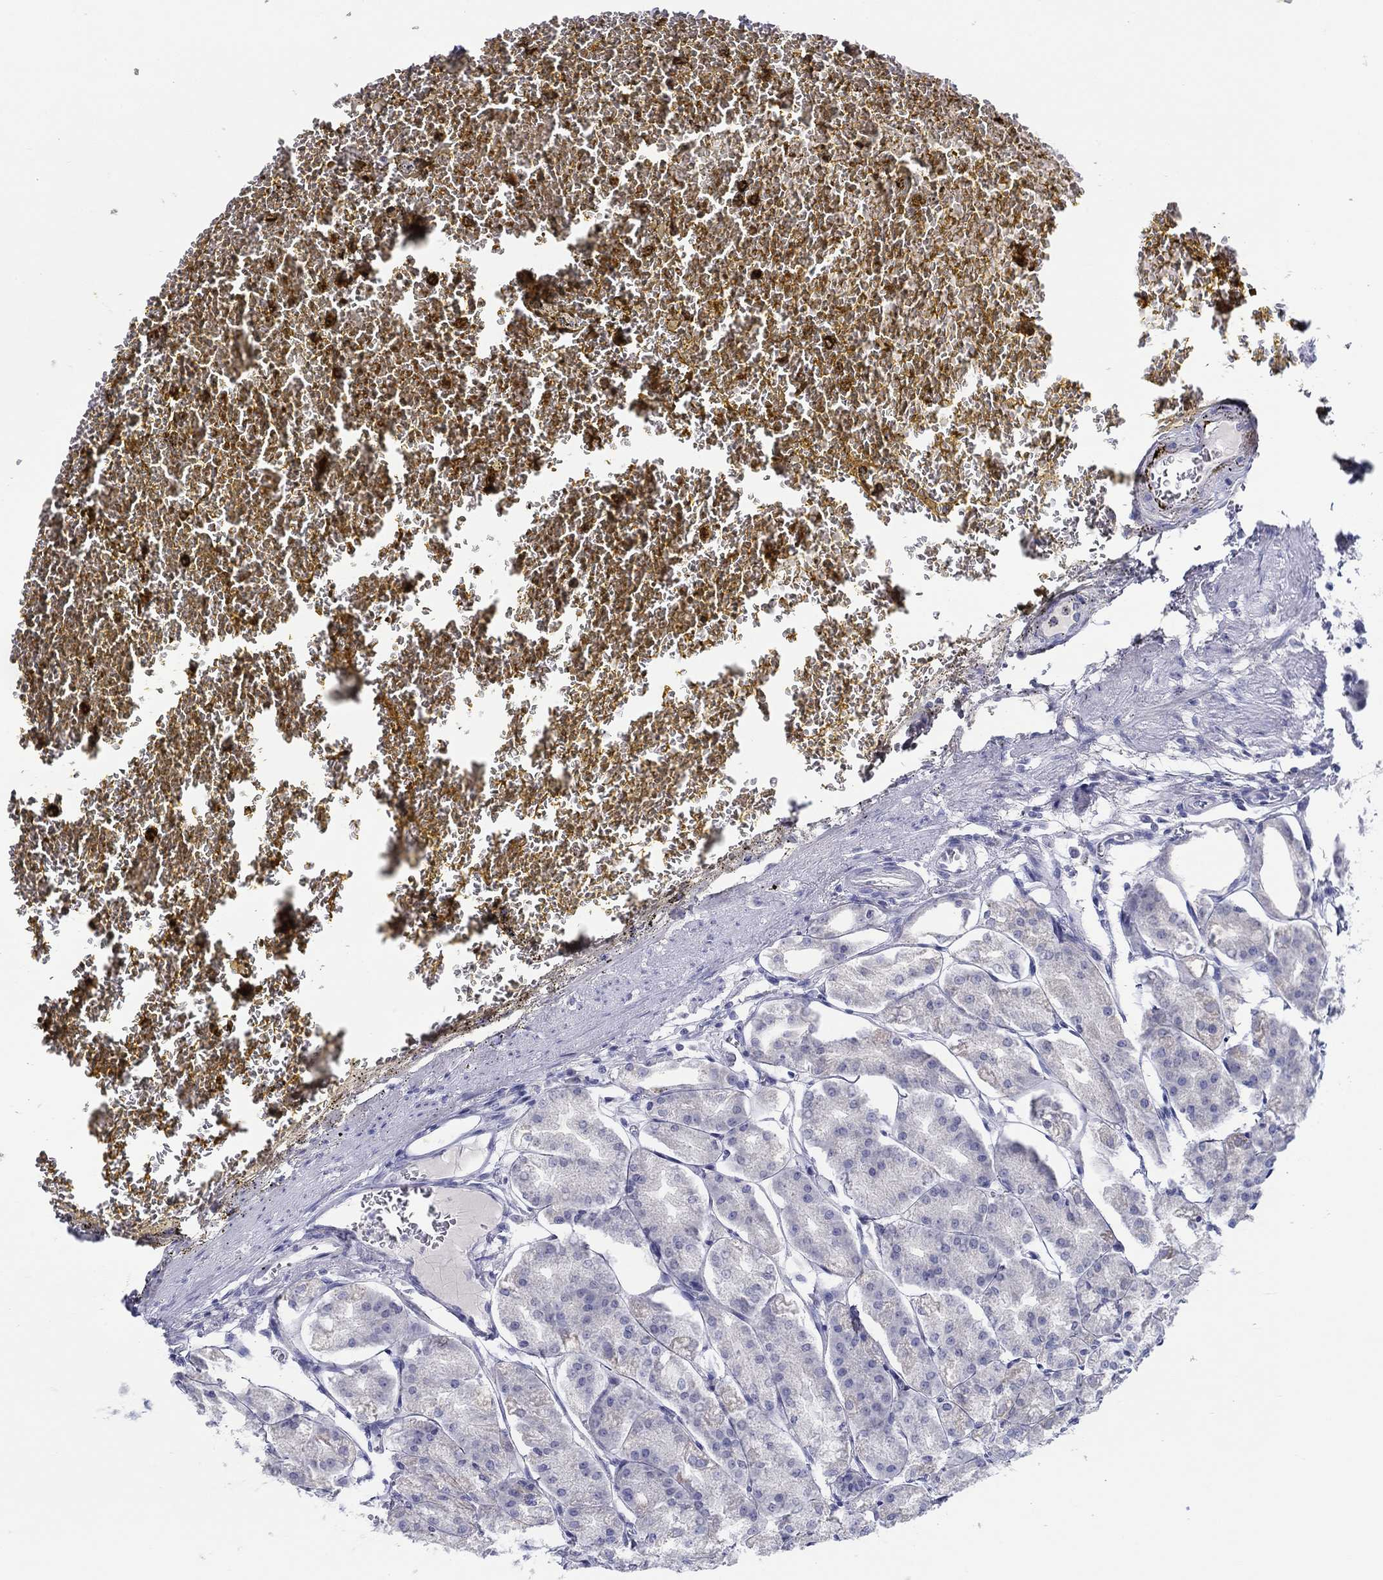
{"staining": {"intensity": "negative", "quantity": "none", "location": "none"}, "tissue": "stomach", "cell_type": "Glandular cells", "image_type": "normal", "snomed": [{"axis": "morphology", "description": "Normal tissue, NOS"}, {"axis": "topography", "description": "Stomach, lower"}], "caption": "Normal stomach was stained to show a protein in brown. There is no significant staining in glandular cells. (DAB immunohistochemistry (IHC) with hematoxylin counter stain).", "gene": "HAPLN4", "patient": {"sex": "male", "age": 71}}